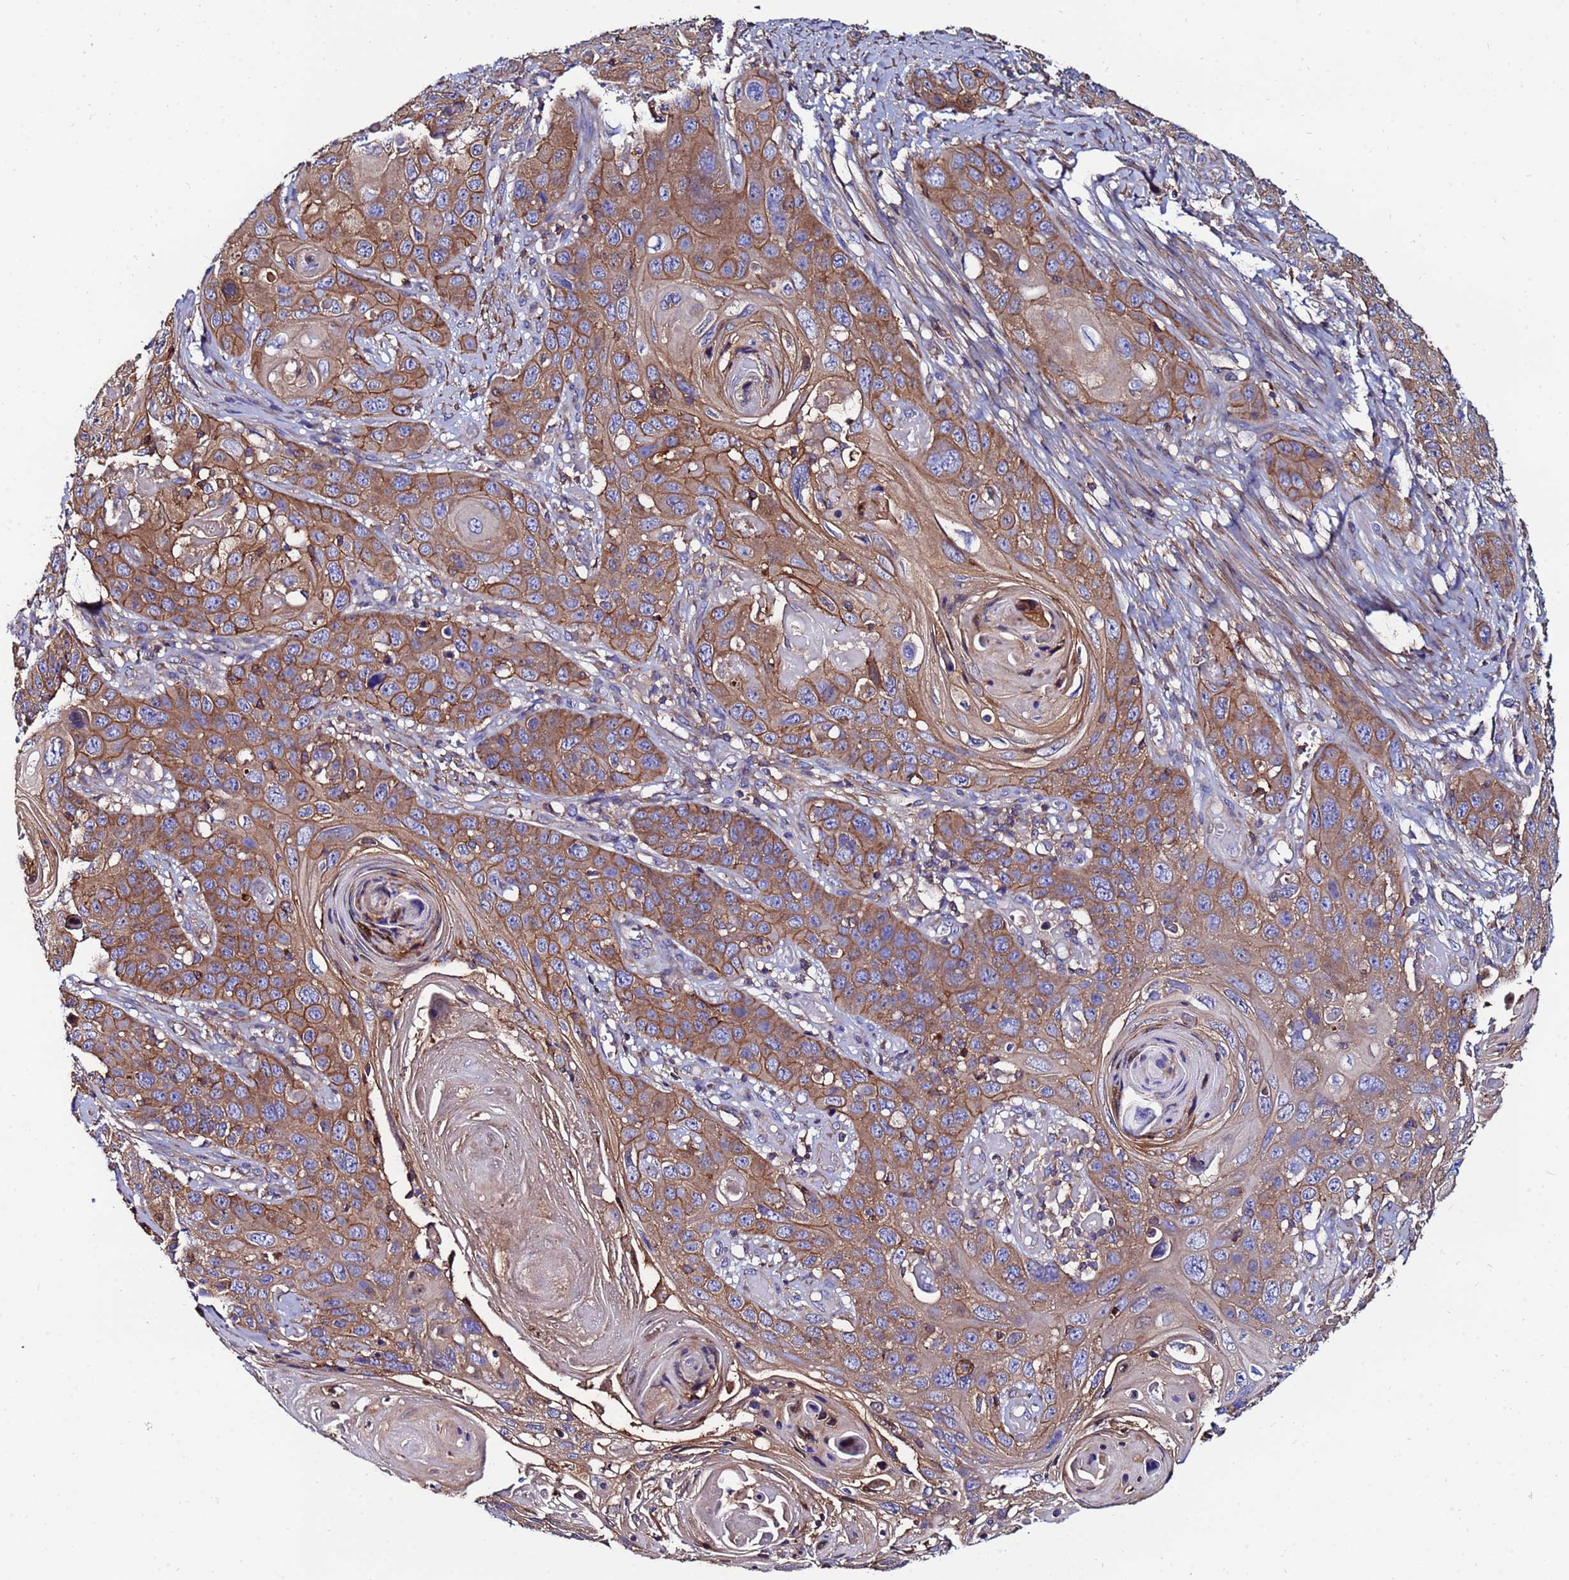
{"staining": {"intensity": "moderate", "quantity": ">75%", "location": "cytoplasmic/membranous"}, "tissue": "skin cancer", "cell_type": "Tumor cells", "image_type": "cancer", "snomed": [{"axis": "morphology", "description": "Squamous cell carcinoma, NOS"}, {"axis": "topography", "description": "Skin"}], "caption": "Squamous cell carcinoma (skin) stained with DAB (3,3'-diaminobenzidine) immunohistochemistry (IHC) reveals medium levels of moderate cytoplasmic/membranous expression in approximately >75% of tumor cells. The staining is performed using DAB brown chromogen to label protein expression. The nuclei are counter-stained blue using hematoxylin.", "gene": "POTEE", "patient": {"sex": "male", "age": 55}}